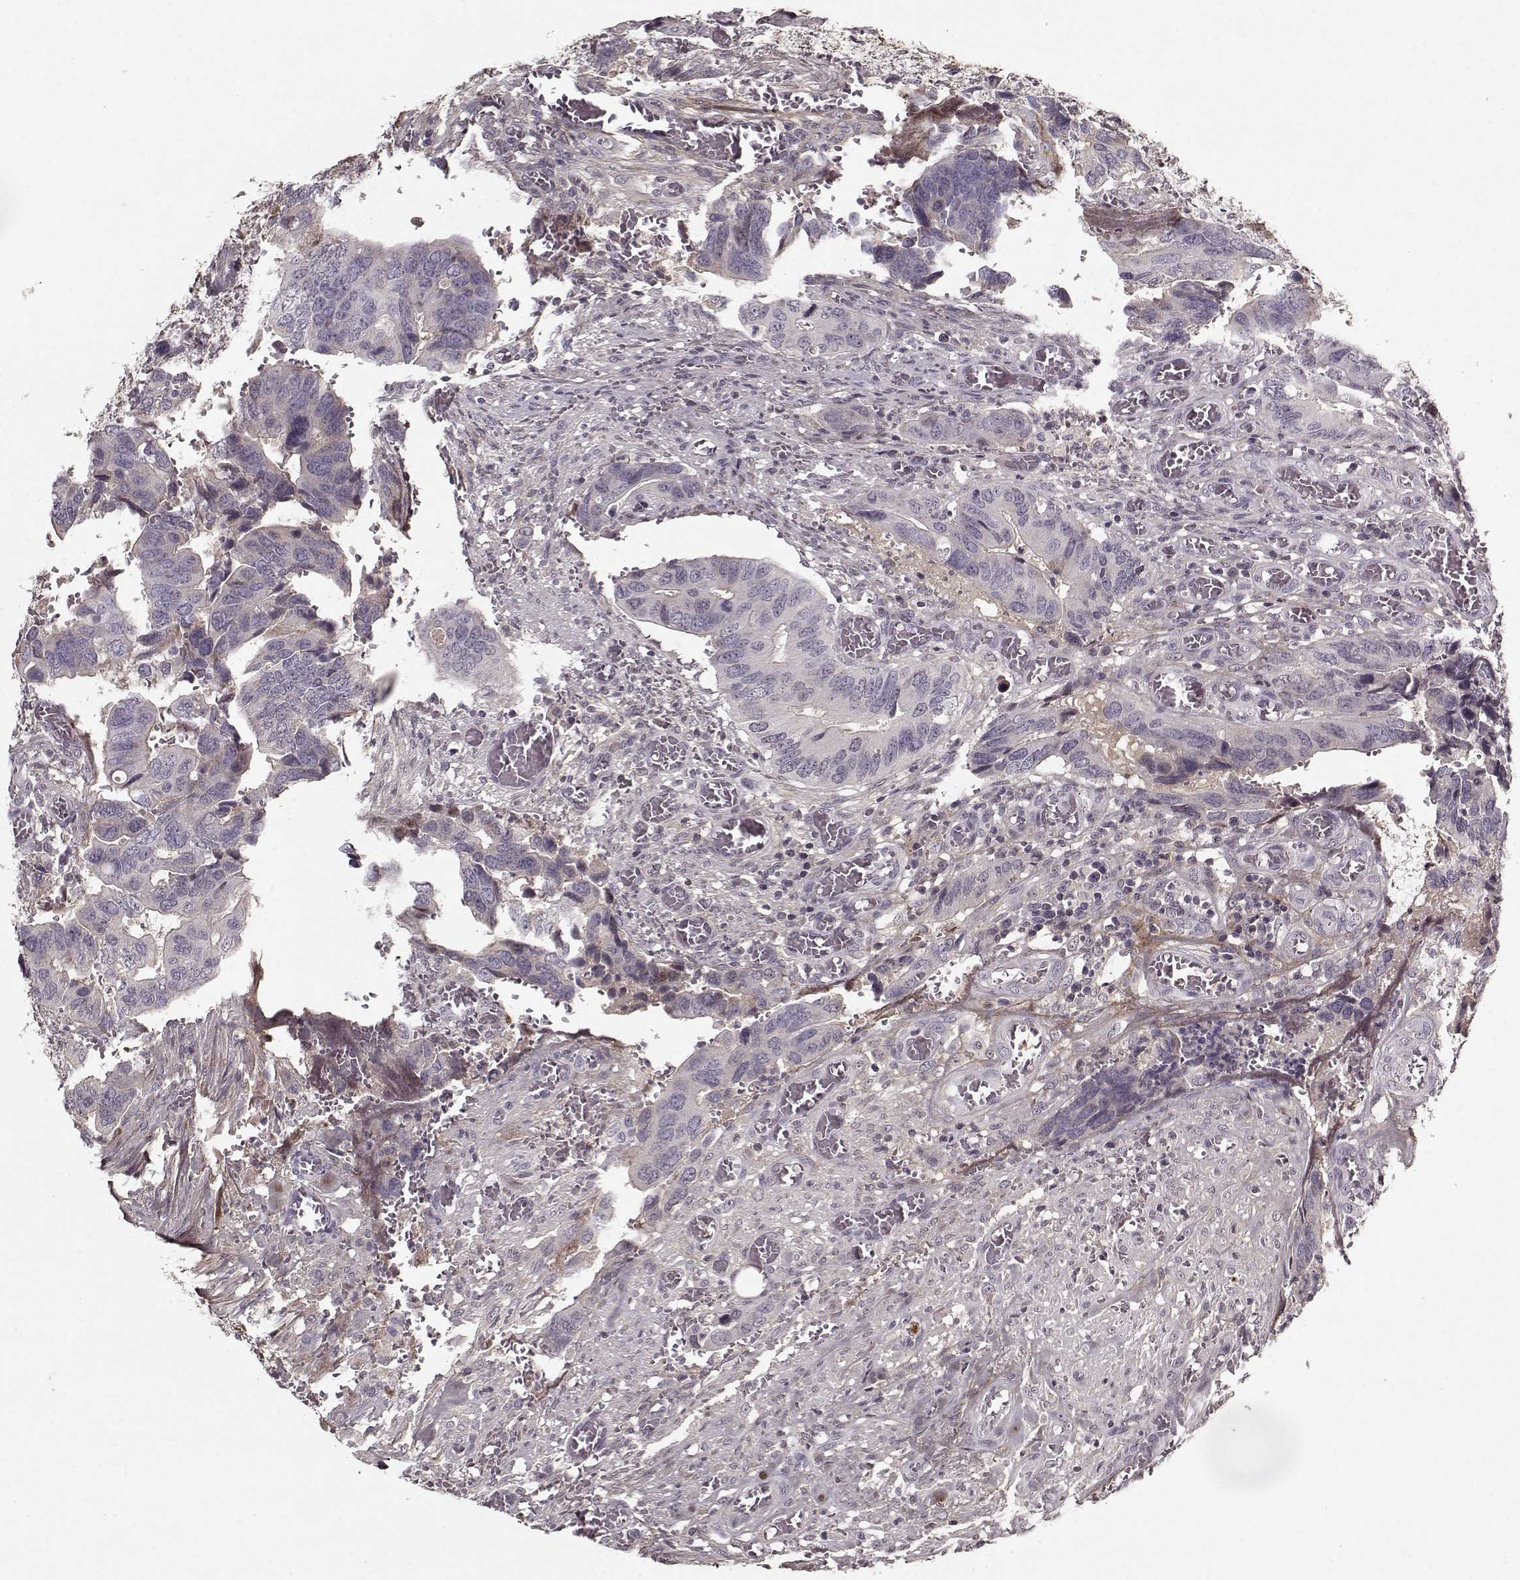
{"staining": {"intensity": "negative", "quantity": "none", "location": "none"}, "tissue": "colorectal cancer", "cell_type": "Tumor cells", "image_type": "cancer", "snomed": [{"axis": "morphology", "description": "Adenocarcinoma, NOS"}, {"axis": "topography", "description": "Colon"}], "caption": "There is no significant expression in tumor cells of colorectal cancer.", "gene": "LUM", "patient": {"sex": "male", "age": 49}}